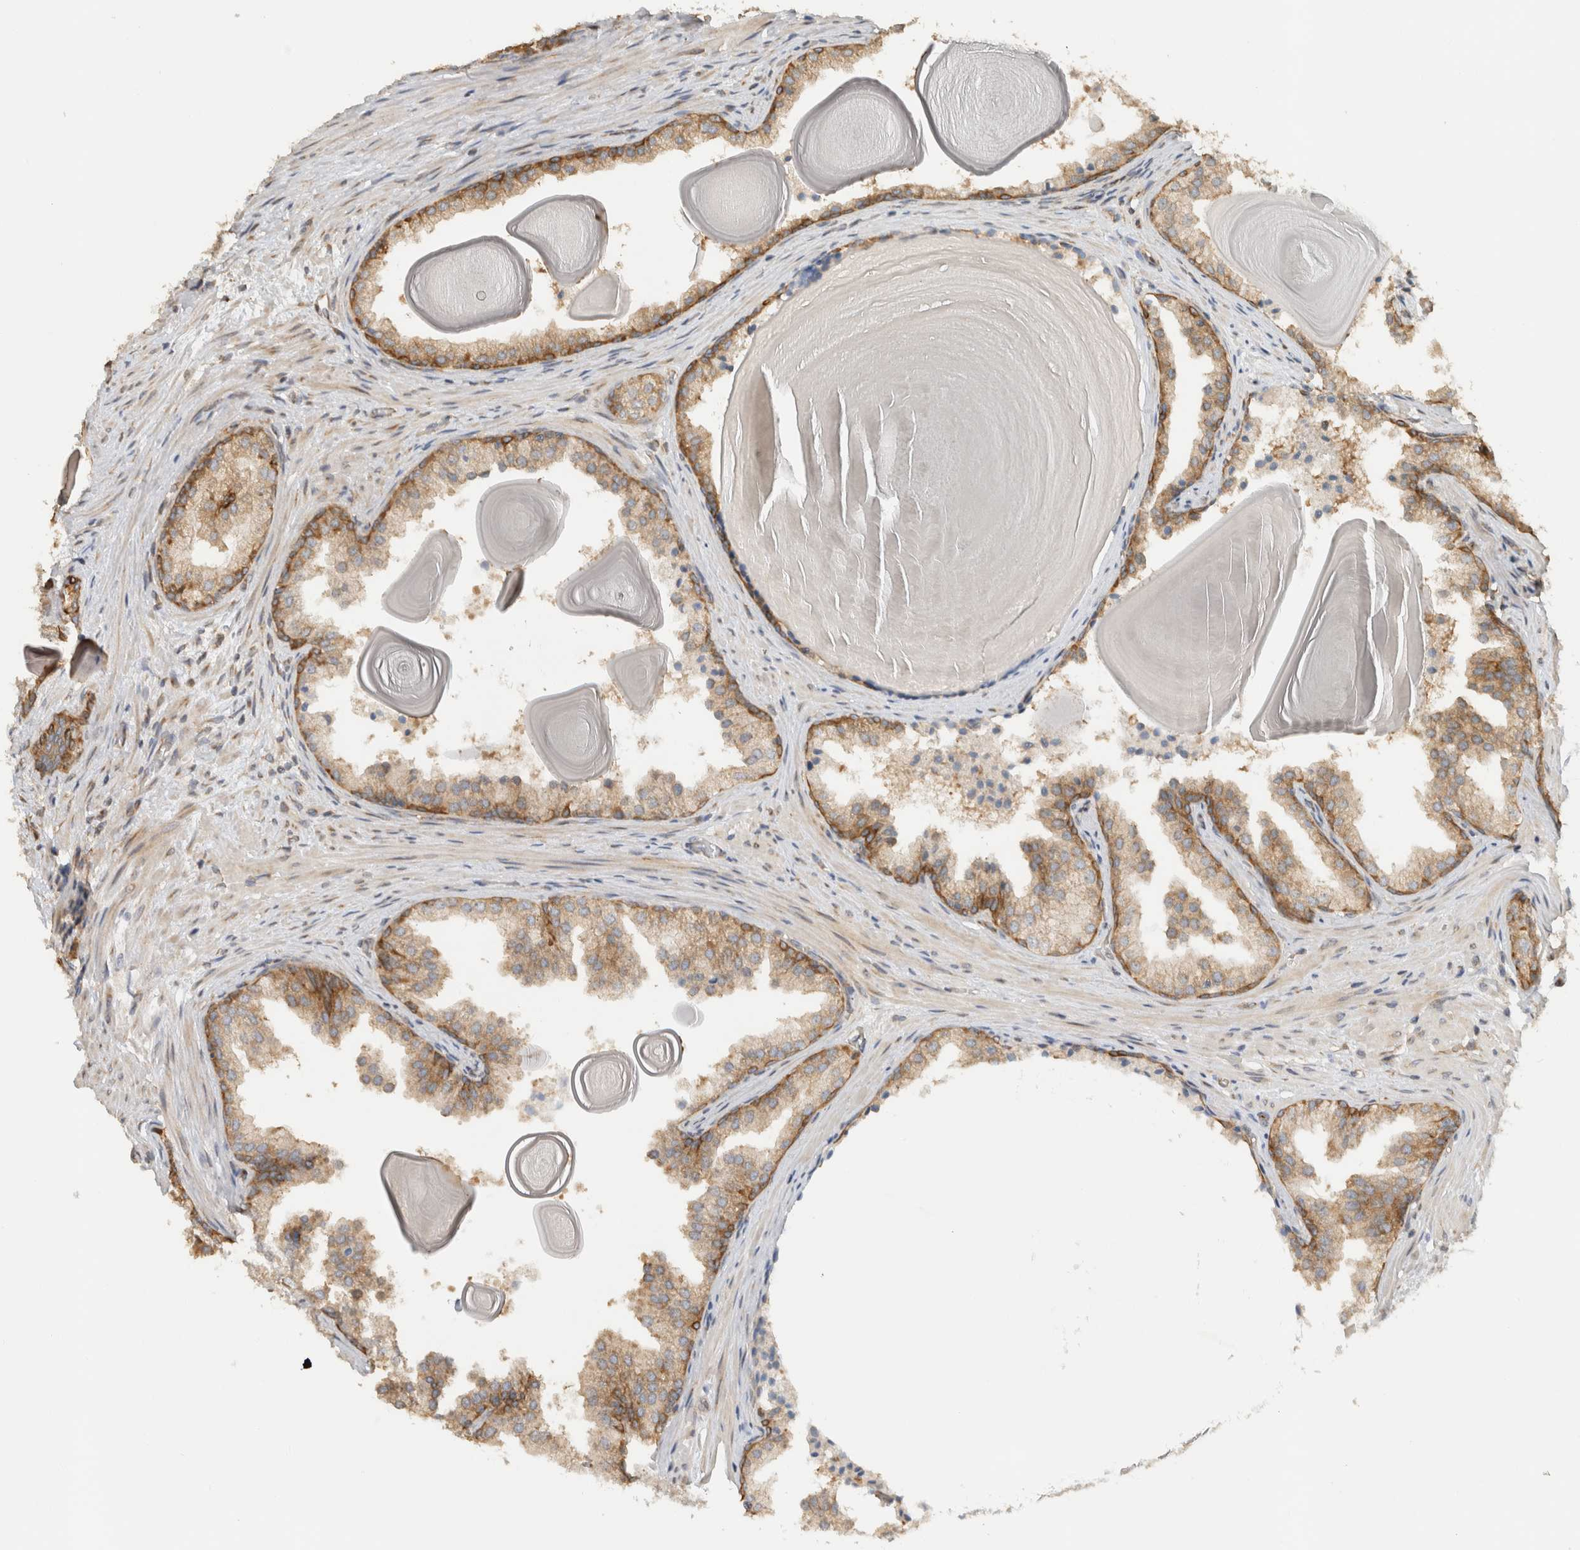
{"staining": {"intensity": "moderate", "quantity": ">75%", "location": "cytoplasmic/membranous"}, "tissue": "prostate", "cell_type": "Glandular cells", "image_type": "normal", "snomed": [{"axis": "morphology", "description": "Normal tissue, NOS"}, {"axis": "topography", "description": "Prostate"}], "caption": "A micrograph showing moderate cytoplasmic/membranous staining in about >75% of glandular cells in normal prostate, as visualized by brown immunohistochemical staining.", "gene": "PUM1", "patient": {"sex": "male", "age": 48}}